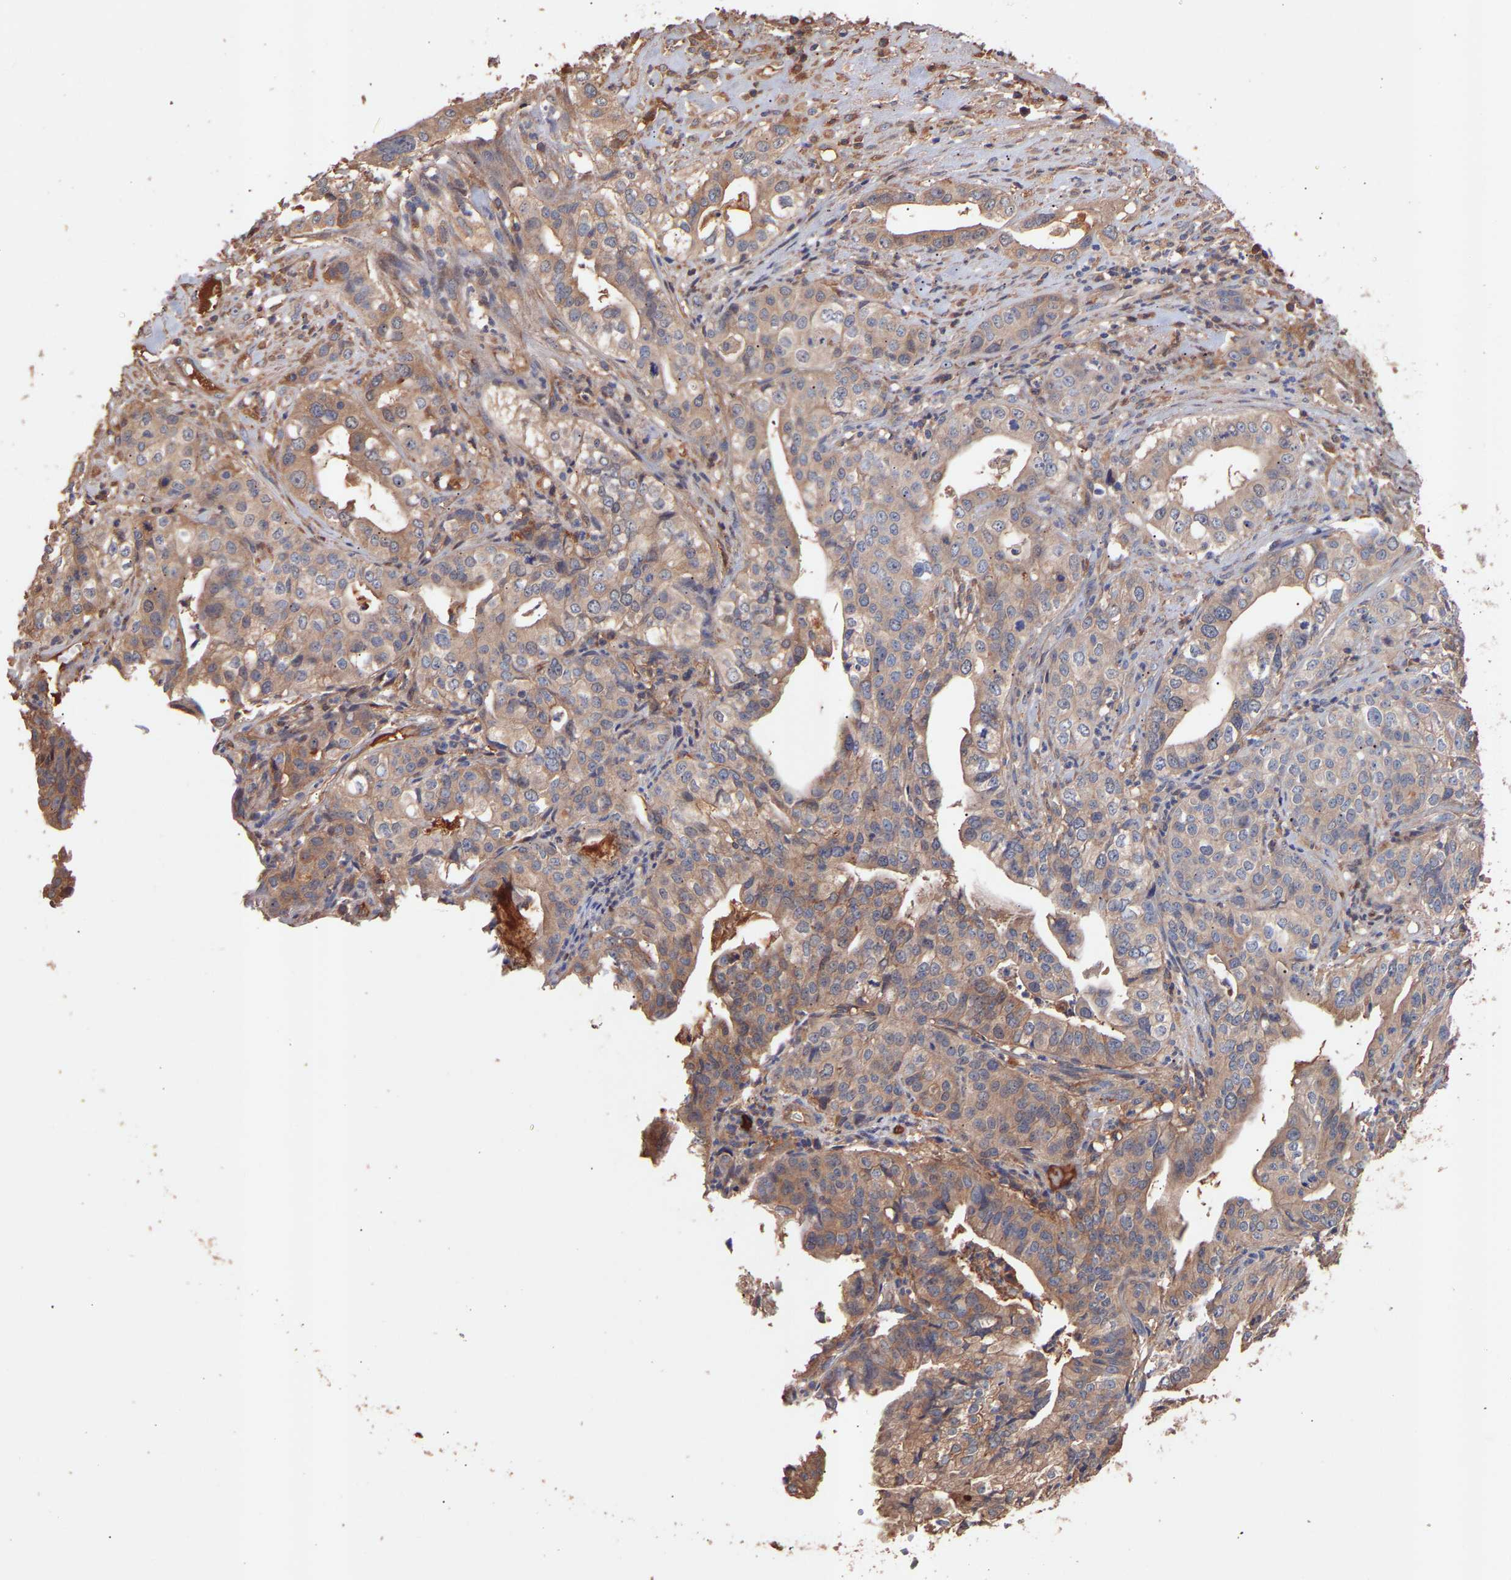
{"staining": {"intensity": "moderate", "quantity": "25%-75%", "location": "cytoplasmic/membranous"}, "tissue": "liver cancer", "cell_type": "Tumor cells", "image_type": "cancer", "snomed": [{"axis": "morphology", "description": "Cholangiocarcinoma"}, {"axis": "topography", "description": "Liver"}], "caption": "A medium amount of moderate cytoplasmic/membranous staining is present in about 25%-75% of tumor cells in liver cancer (cholangiocarcinoma) tissue. The staining was performed using DAB, with brown indicating positive protein expression. Nuclei are stained blue with hematoxylin.", "gene": "TMEM268", "patient": {"sex": "female", "age": 61}}